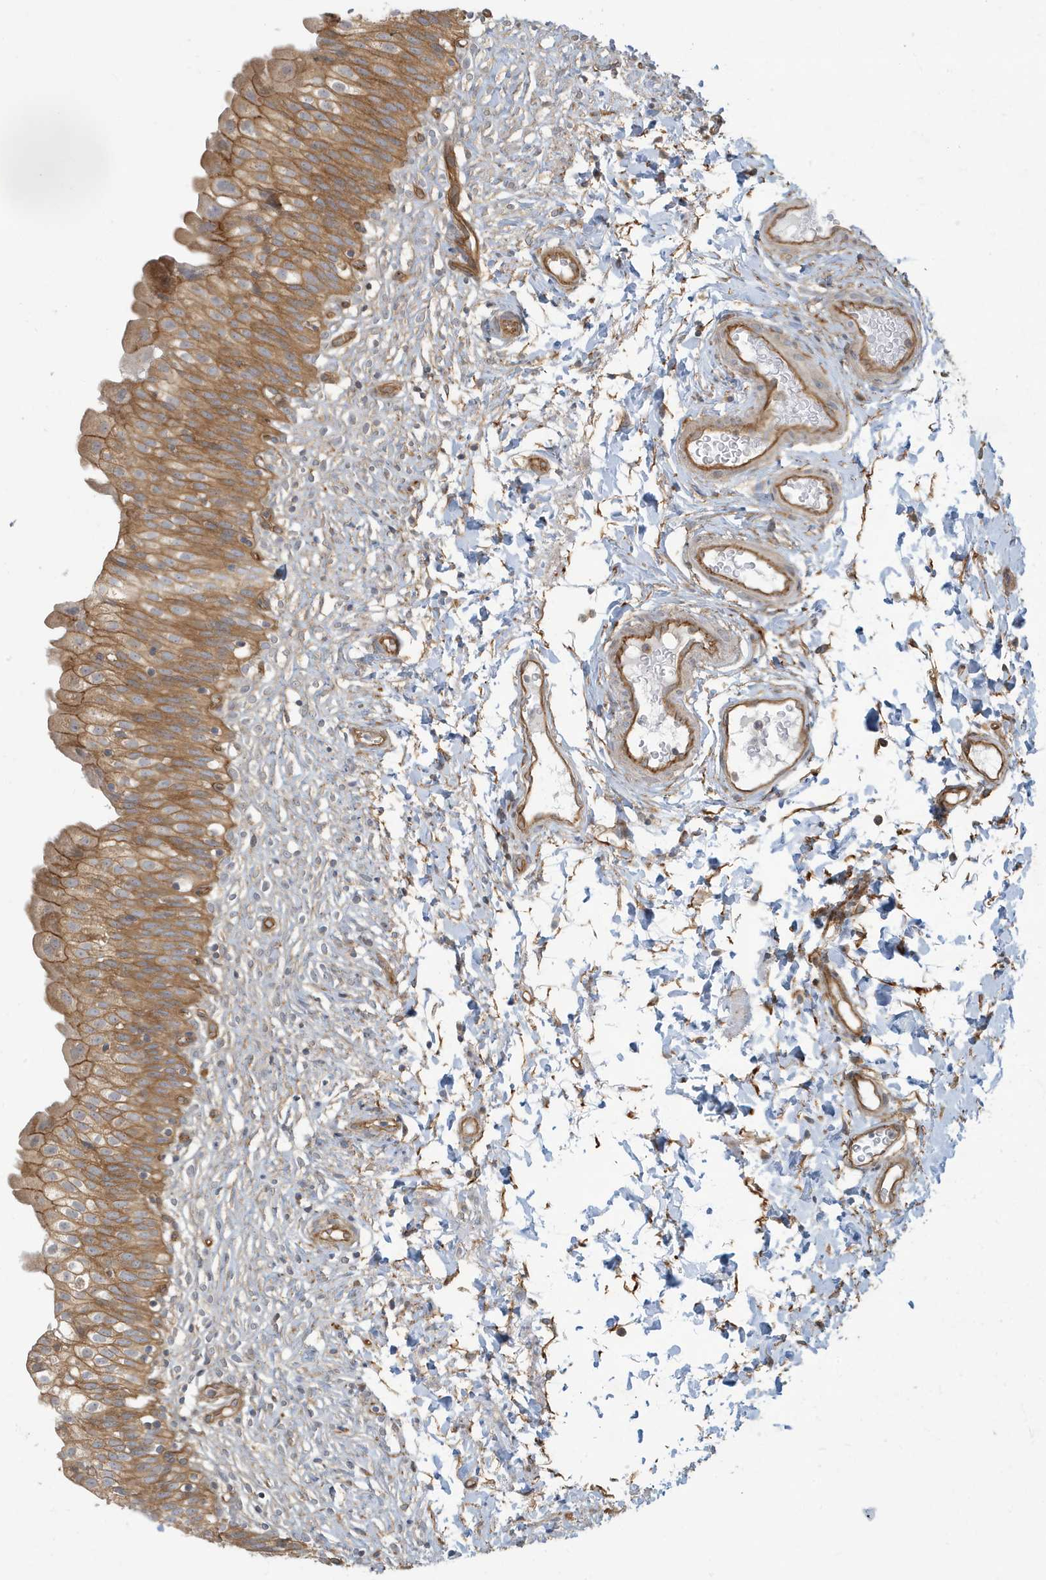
{"staining": {"intensity": "moderate", "quantity": ">75%", "location": "cytoplasmic/membranous"}, "tissue": "urinary bladder", "cell_type": "Urothelial cells", "image_type": "normal", "snomed": [{"axis": "morphology", "description": "Normal tissue, NOS"}, {"axis": "topography", "description": "Urinary bladder"}], "caption": "Moderate cytoplasmic/membranous expression is seen in approximately >75% of urothelial cells in normal urinary bladder. The protein of interest is shown in brown color, while the nuclei are stained blue.", "gene": "ATP23", "patient": {"sex": "male", "age": 55}}